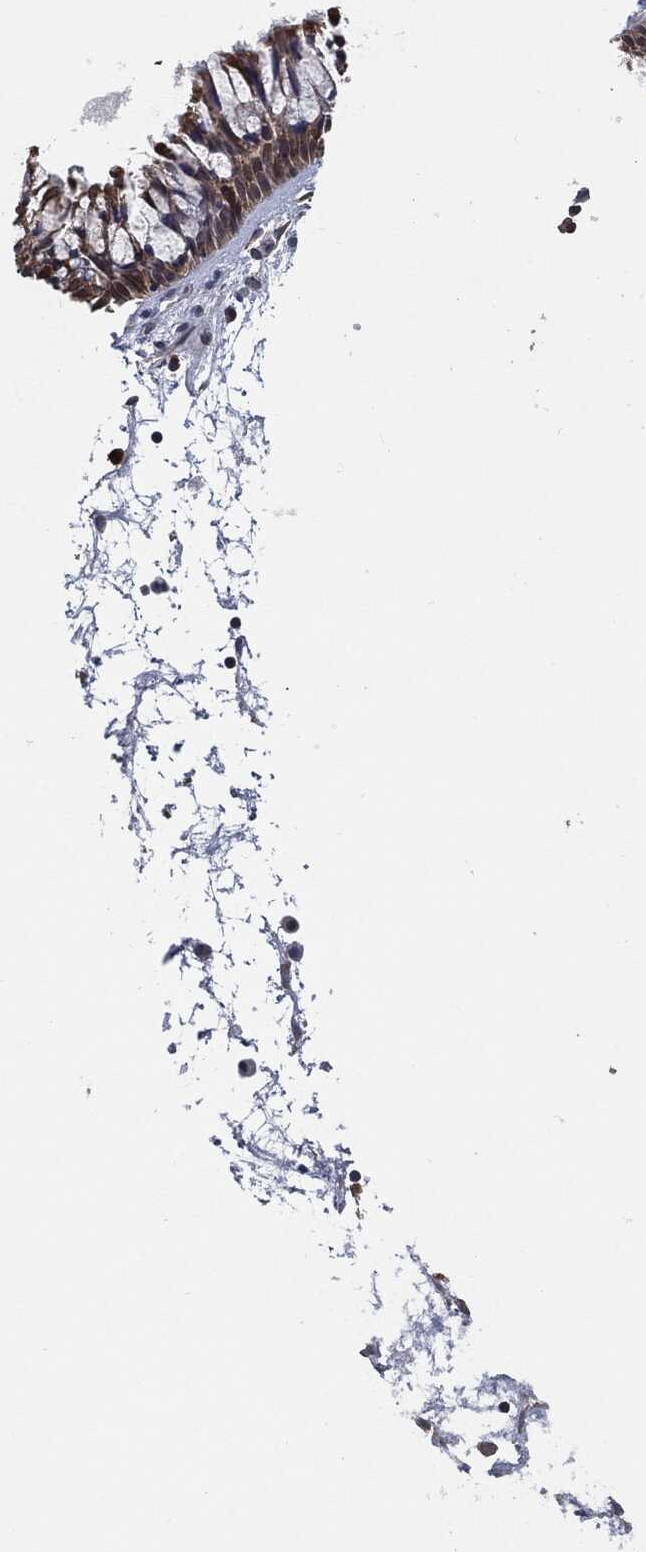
{"staining": {"intensity": "moderate", "quantity": "25%-75%", "location": "cytoplasmic/membranous"}, "tissue": "nasopharynx", "cell_type": "Respiratory epithelial cells", "image_type": "normal", "snomed": [{"axis": "morphology", "description": "Normal tissue, NOS"}, {"axis": "topography", "description": "Nasopharynx"}], "caption": "Immunohistochemical staining of benign human nasopharynx shows medium levels of moderate cytoplasmic/membranous positivity in about 25%-75% of respiratory epithelial cells. (Brightfield microscopy of DAB IHC at high magnification).", "gene": "PRDX4", "patient": {"sex": "male", "age": 58}}